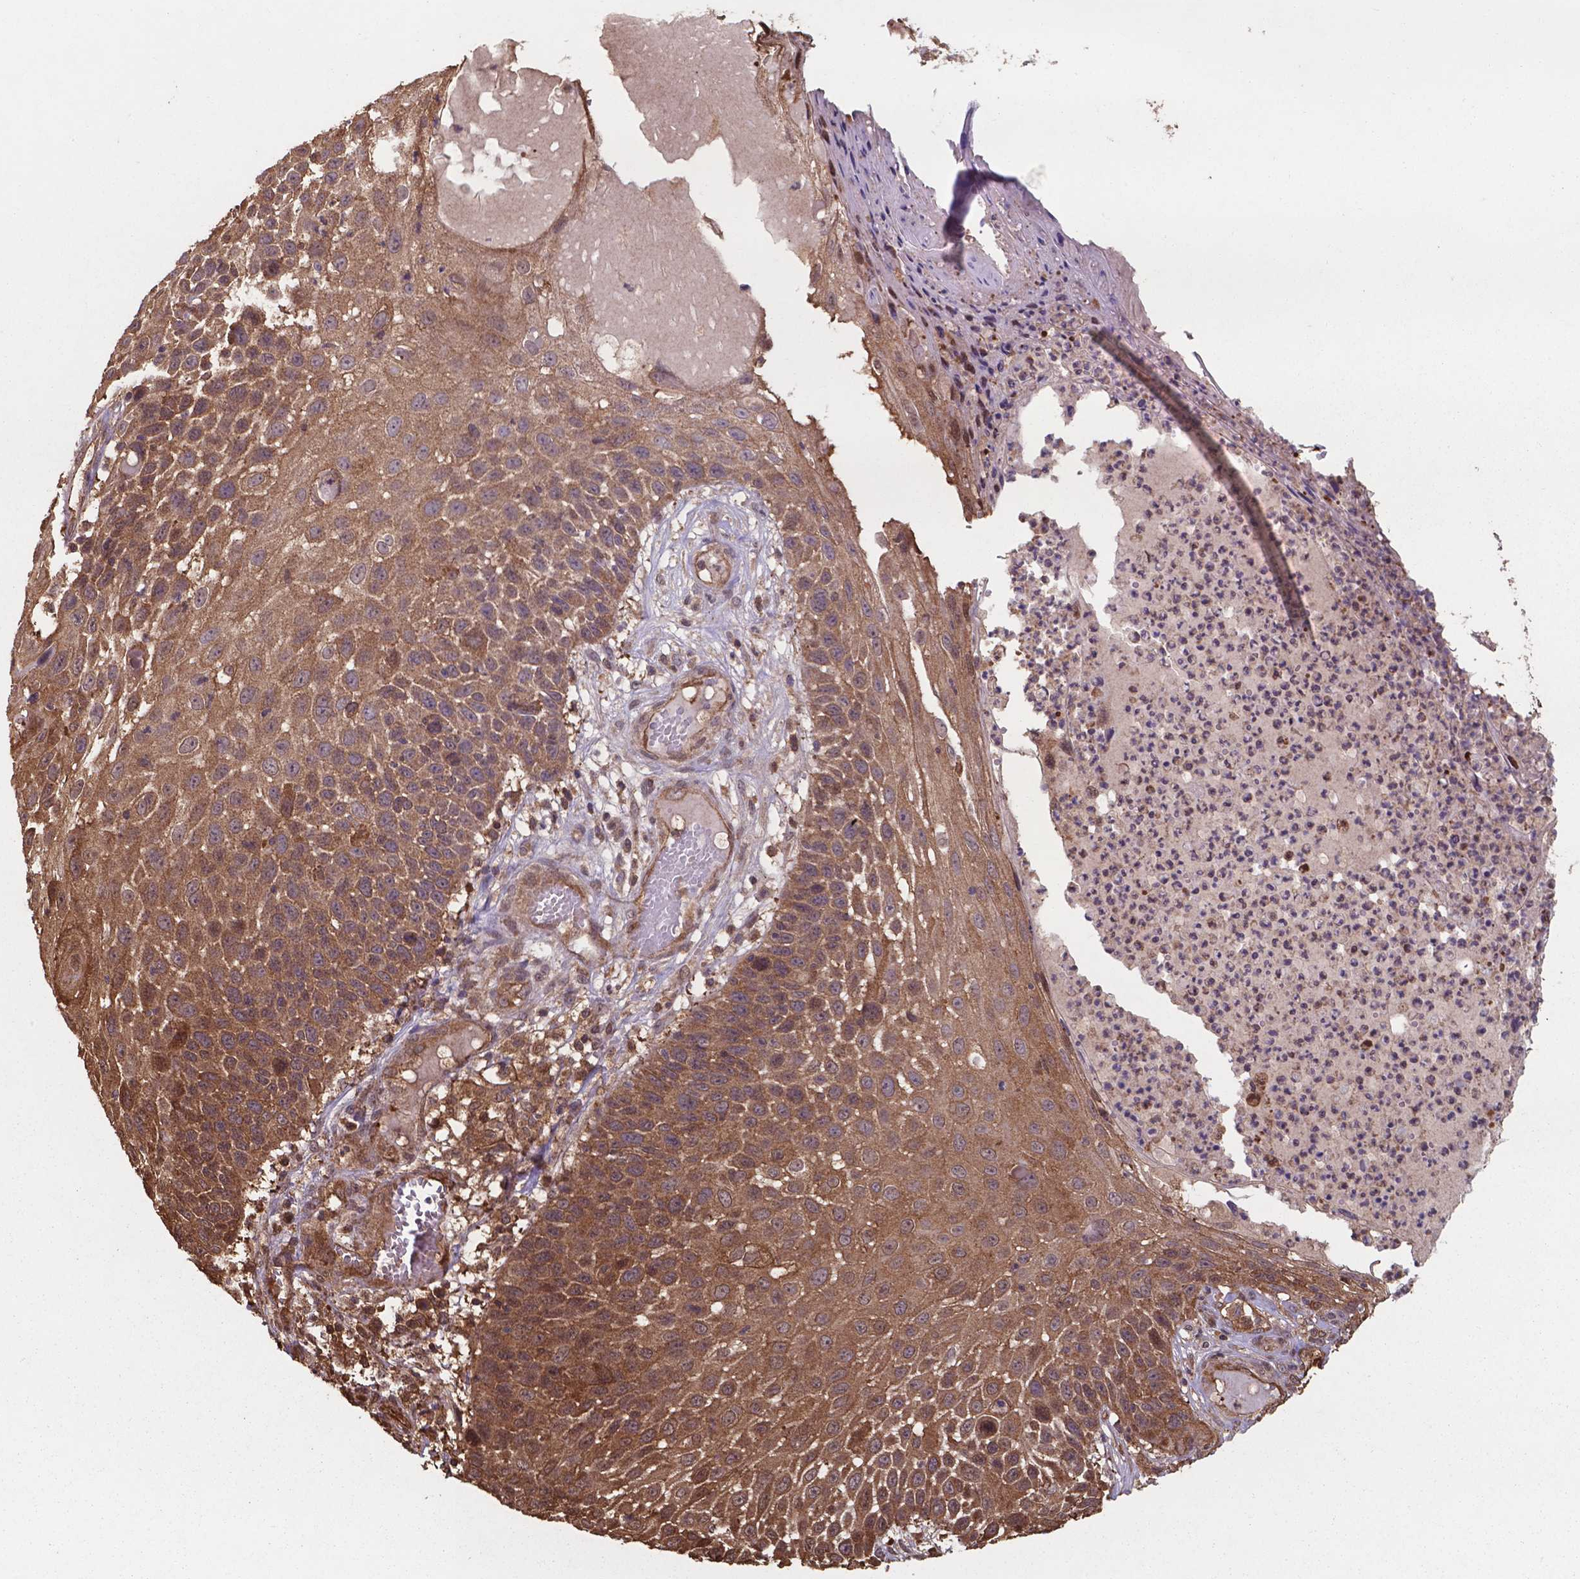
{"staining": {"intensity": "moderate", "quantity": ">75%", "location": "cytoplasmic/membranous,nuclear"}, "tissue": "skin cancer", "cell_type": "Tumor cells", "image_type": "cancer", "snomed": [{"axis": "morphology", "description": "Squamous cell carcinoma, NOS"}, {"axis": "topography", "description": "Skin"}], "caption": "Tumor cells exhibit moderate cytoplasmic/membranous and nuclear expression in about >75% of cells in skin squamous cell carcinoma.", "gene": "CHP2", "patient": {"sex": "male", "age": 92}}